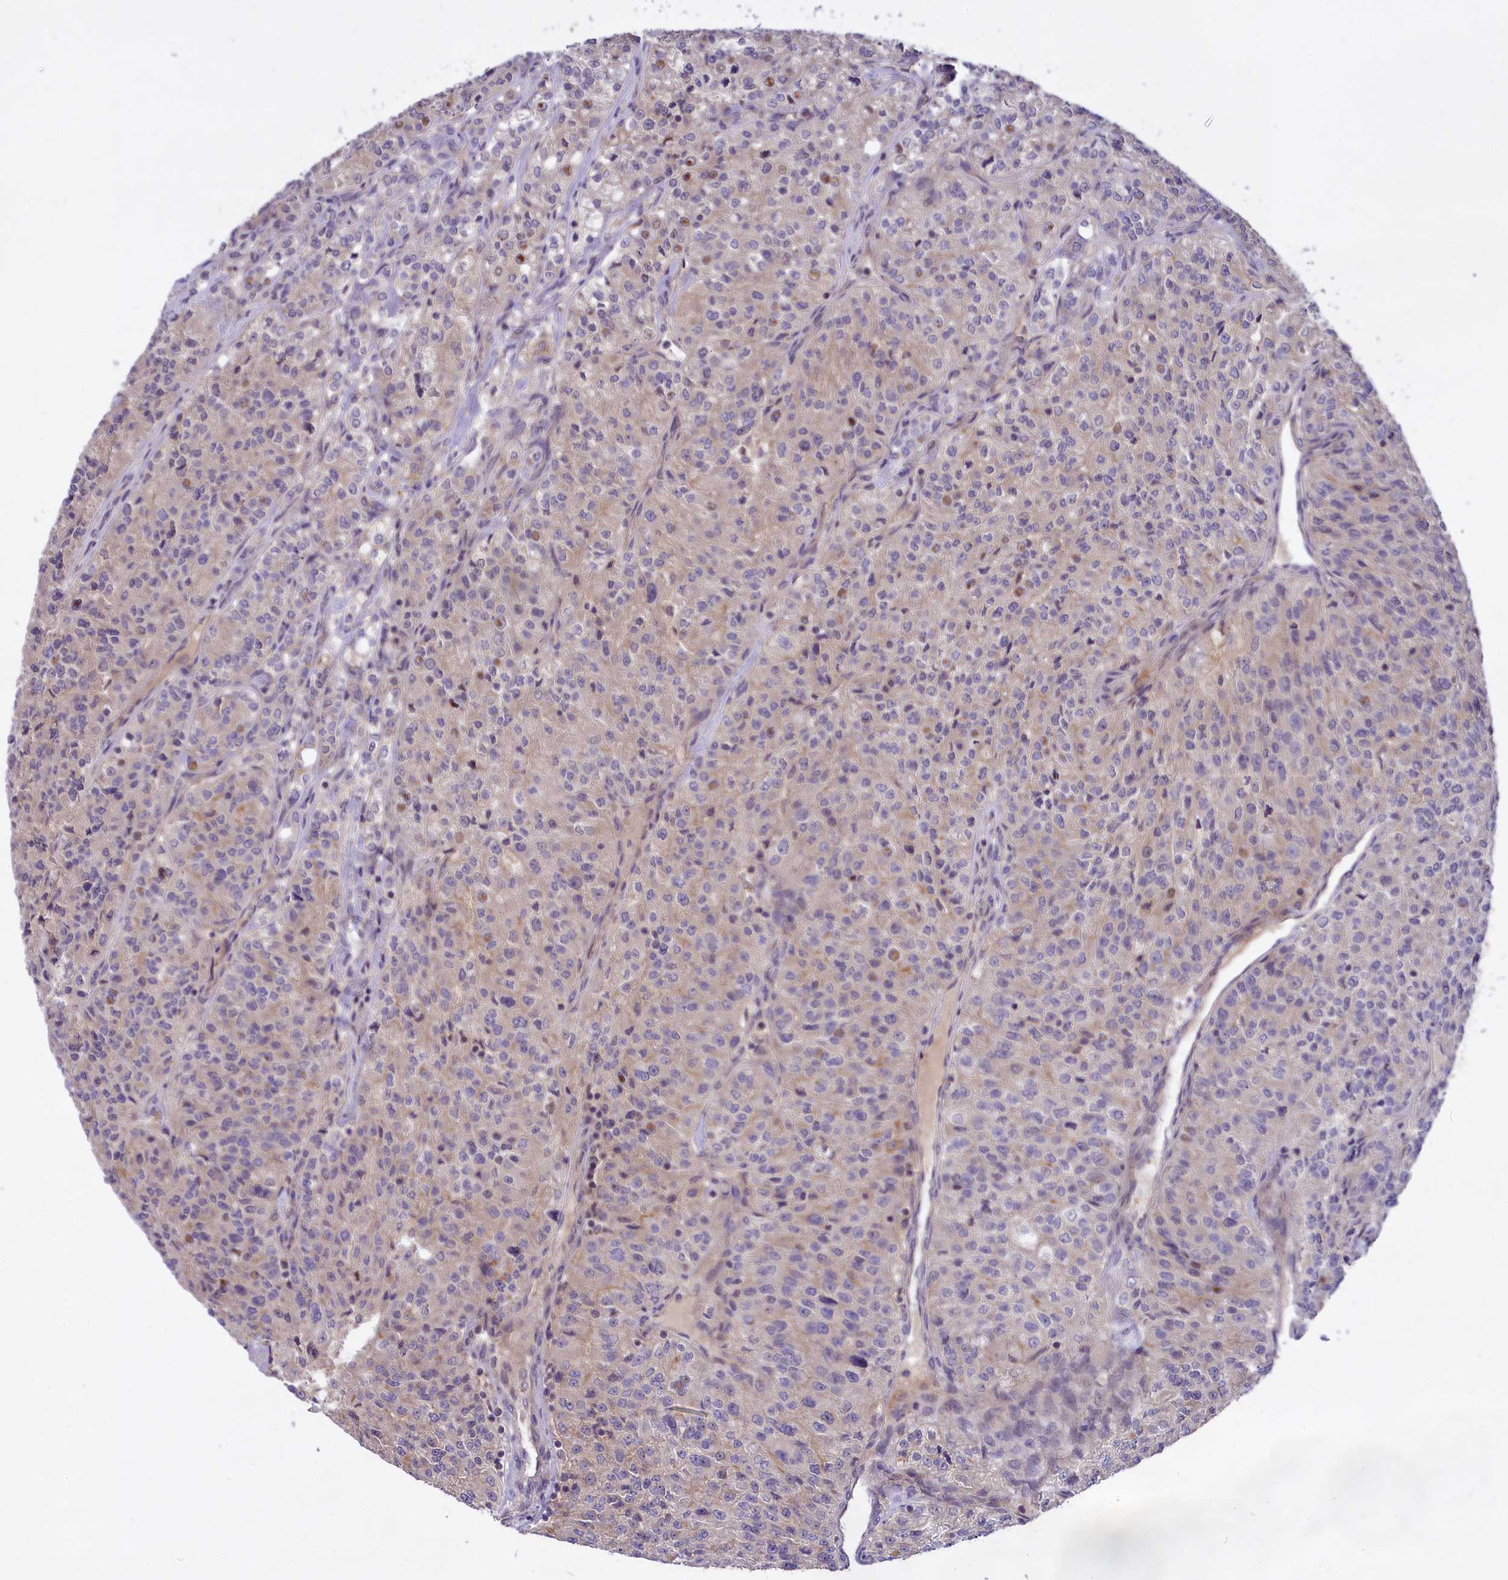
{"staining": {"intensity": "negative", "quantity": "none", "location": "none"}, "tissue": "renal cancer", "cell_type": "Tumor cells", "image_type": "cancer", "snomed": [{"axis": "morphology", "description": "Adenocarcinoma, NOS"}, {"axis": "topography", "description": "Kidney"}], "caption": "DAB immunohistochemical staining of human adenocarcinoma (renal) shows no significant staining in tumor cells.", "gene": "MEMO1", "patient": {"sex": "female", "age": 63}}